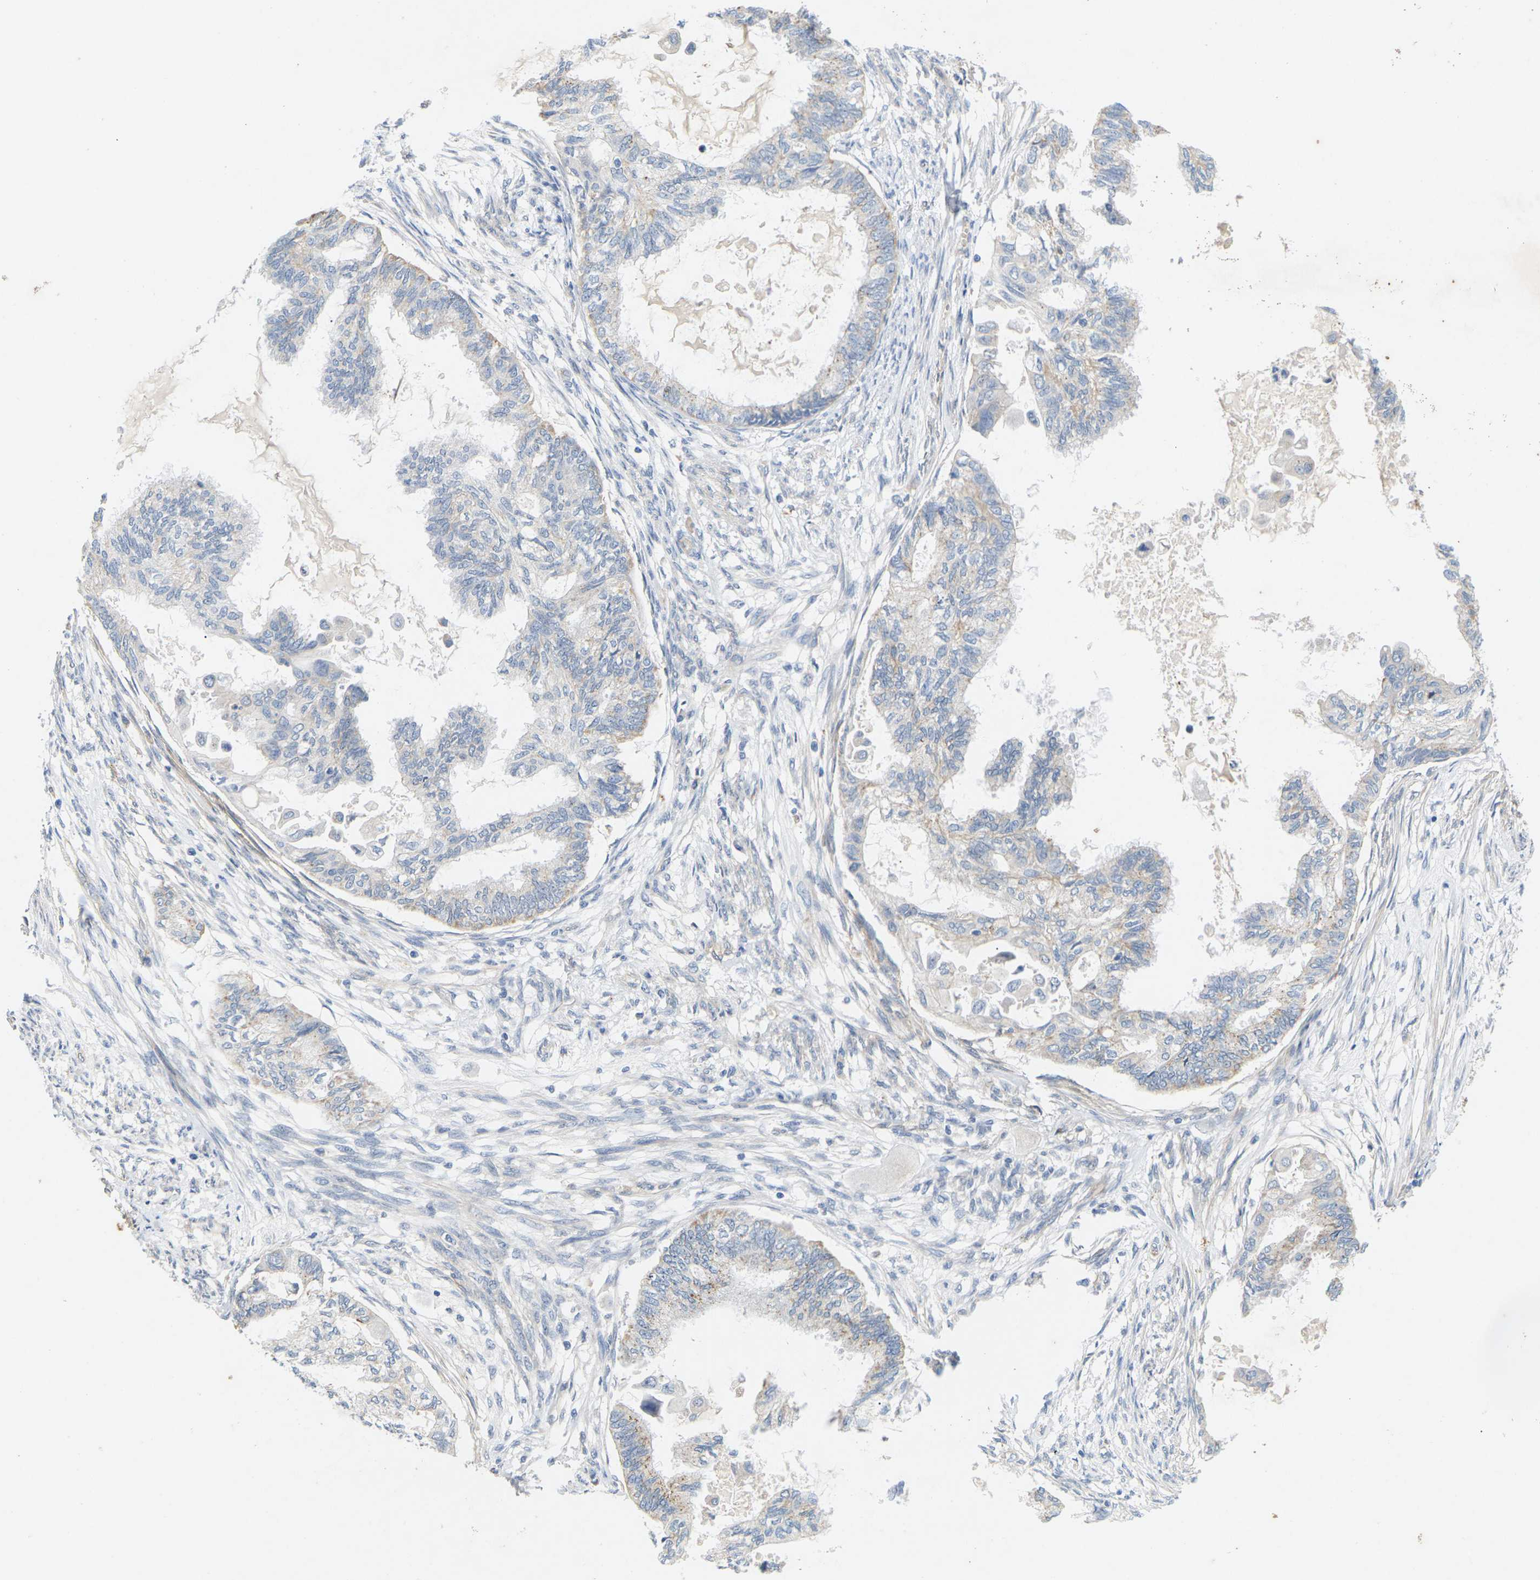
{"staining": {"intensity": "weak", "quantity": "25%-75%", "location": "cytoplasmic/membranous"}, "tissue": "cervical cancer", "cell_type": "Tumor cells", "image_type": "cancer", "snomed": [{"axis": "morphology", "description": "Normal tissue, NOS"}, {"axis": "morphology", "description": "Adenocarcinoma, NOS"}, {"axis": "topography", "description": "Cervix"}, {"axis": "topography", "description": "Endometrium"}], "caption": "A low amount of weak cytoplasmic/membranous positivity is identified in about 25%-75% of tumor cells in cervical cancer (adenocarcinoma) tissue.", "gene": "ITGA5", "patient": {"sex": "female", "age": 86}}